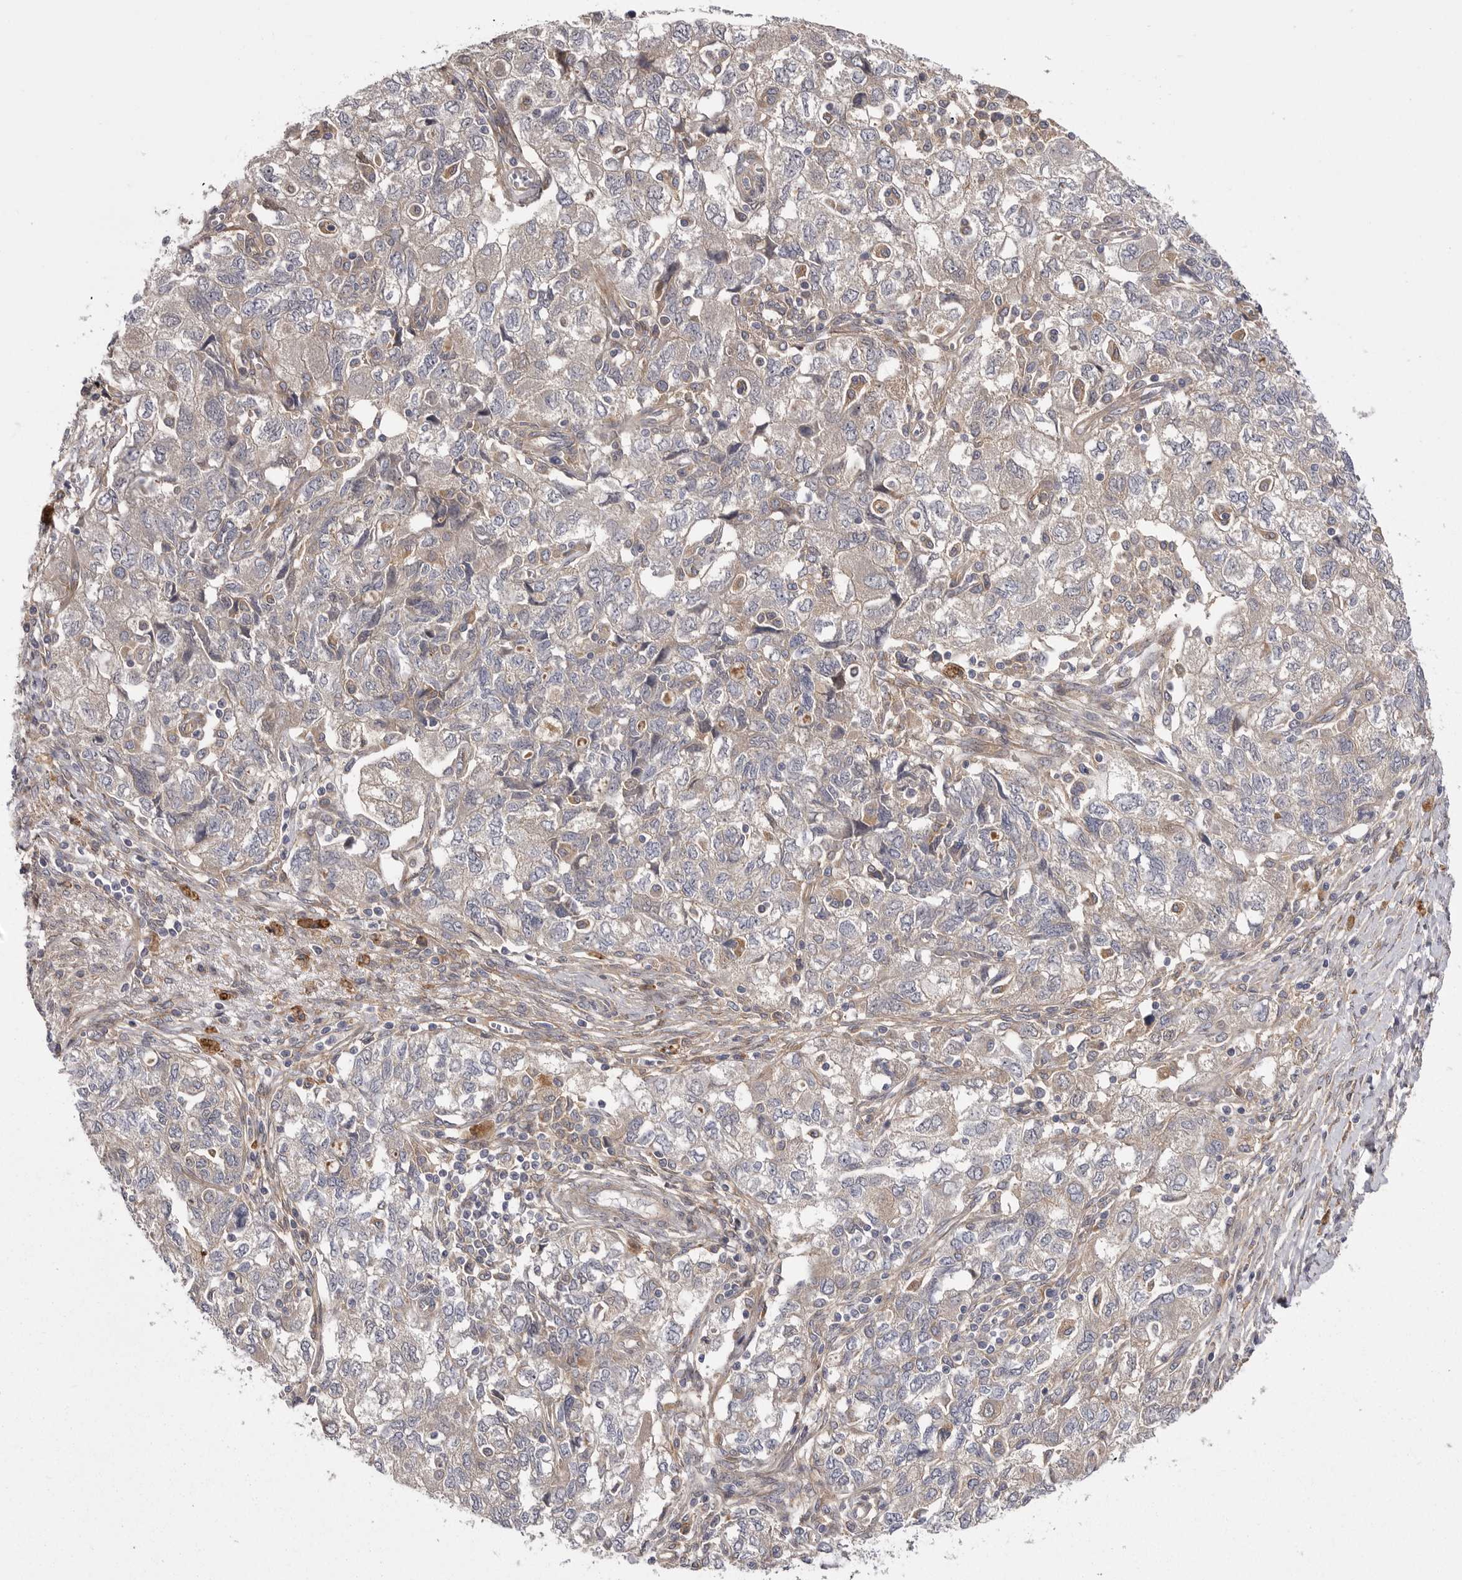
{"staining": {"intensity": "weak", "quantity": "<25%", "location": "cytoplasmic/membranous"}, "tissue": "ovarian cancer", "cell_type": "Tumor cells", "image_type": "cancer", "snomed": [{"axis": "morphology", "description": "Carcinoma, NOS"}, {"axis": "morphology", "description": "Cystadenocarcinoma, serous, NOS"}, {"axis": "topography", "description": "Ovary"}], "caption": "Tumor cells show no significant expression in ovarian serous cystadenocarcinoma.", "gene": "OSBPL9", "patient": {"sex": "female", "age": 69}}